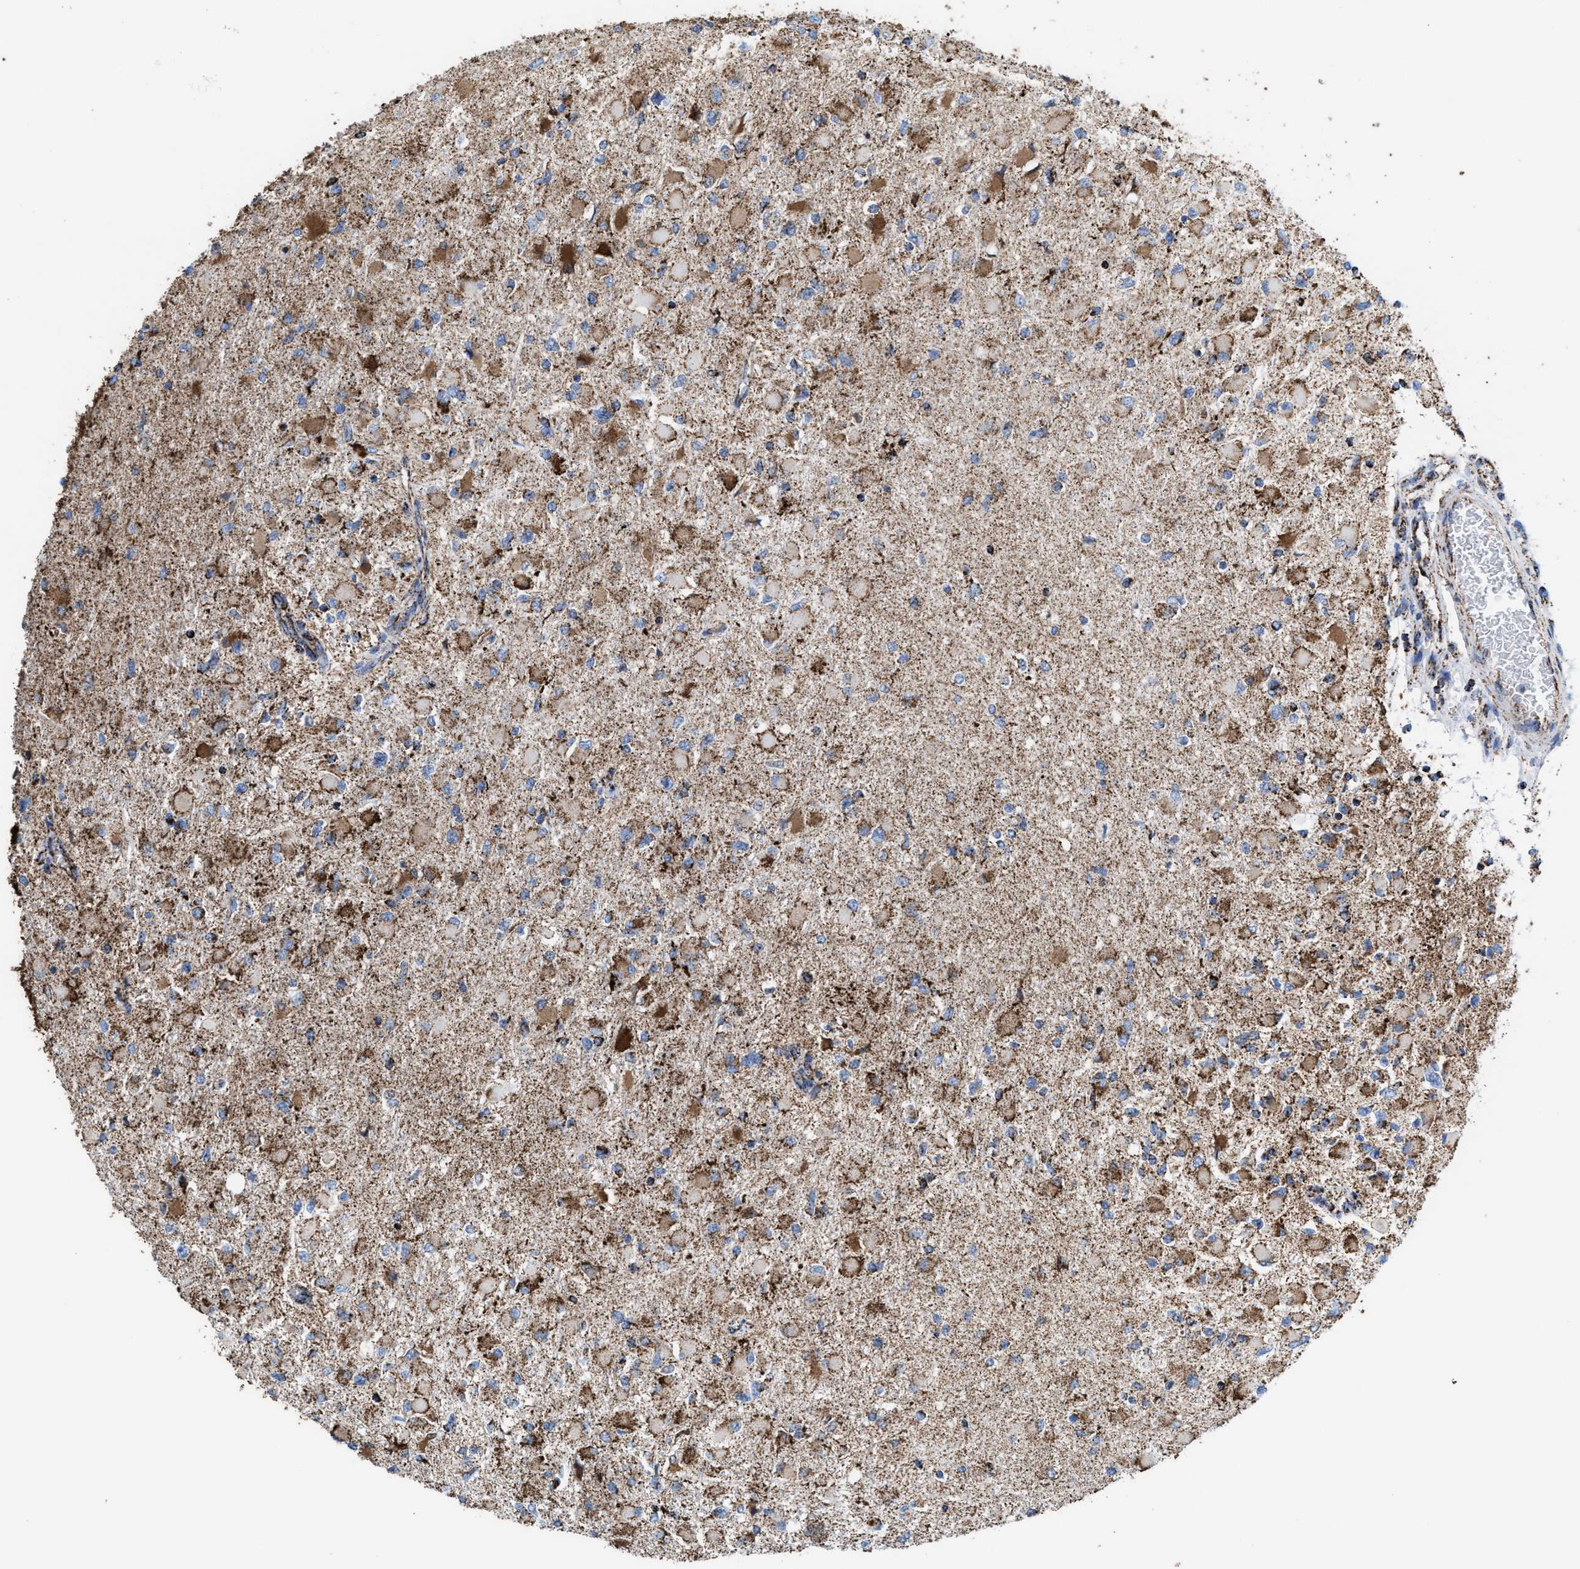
{"staining": {"intensity": "moderate", "quantity": "25%-75%", "location": "cytoplasmic/membranous"}, "tissue": "glioma", "cell_type": "Tumor cells", "image_type": "cancer", "snomed": [{"axis": "morphology", "description": "Glioma, malignant, High grade"}, {"axis": "topography", "description": "Cerebral cortex"}], "caption": "IHC image of neoplastic tissue: human glioma stained using IHC reveals medium levels of moderate protein expression localized specifically in the cytoplasmic/membranous of tumor cells, appearing as a cytoplasmic/membranous brown color.", "gene": "ECHS1", "patient": {"sex": "female", "age": 36}}